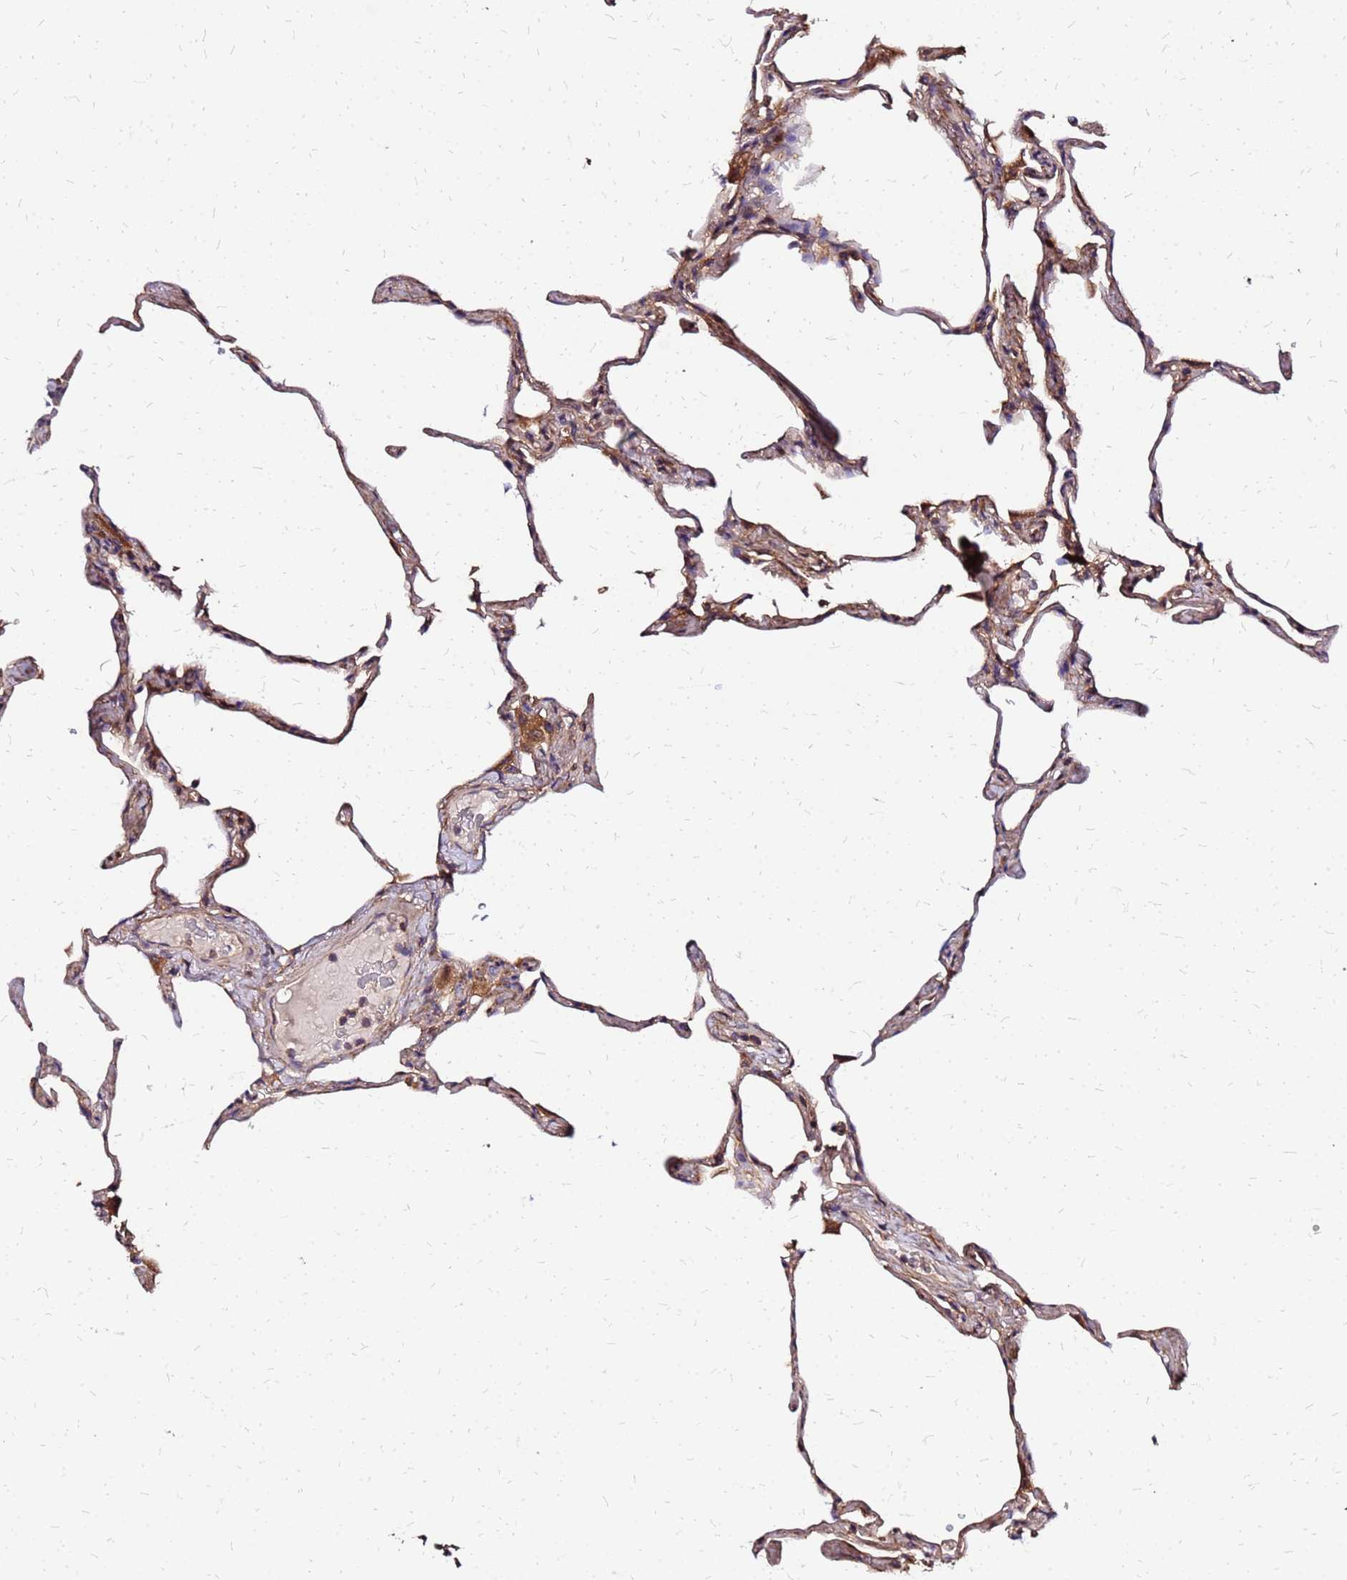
{"staining": {"intensity": "moderate", "quantity": "25%-75%", "location": "cytoplasmic/membranous"}, "tissue": "lung", "cell_type": "Alveolar cells", "image_type": "normal", "snomed": [{"axis": "morphology", "description": "Normal tissue, NOS"}, {"axis": "topography", "description": "Lung"}], "caption": "Alveolar cells exhibit medium levels of moderate cytoplasmic/membranous positivity in approximately 25%-75% of cells in unremarkable lung.", "gene": "CYBC1", "patient": {"sex": "male", "age": 65}}